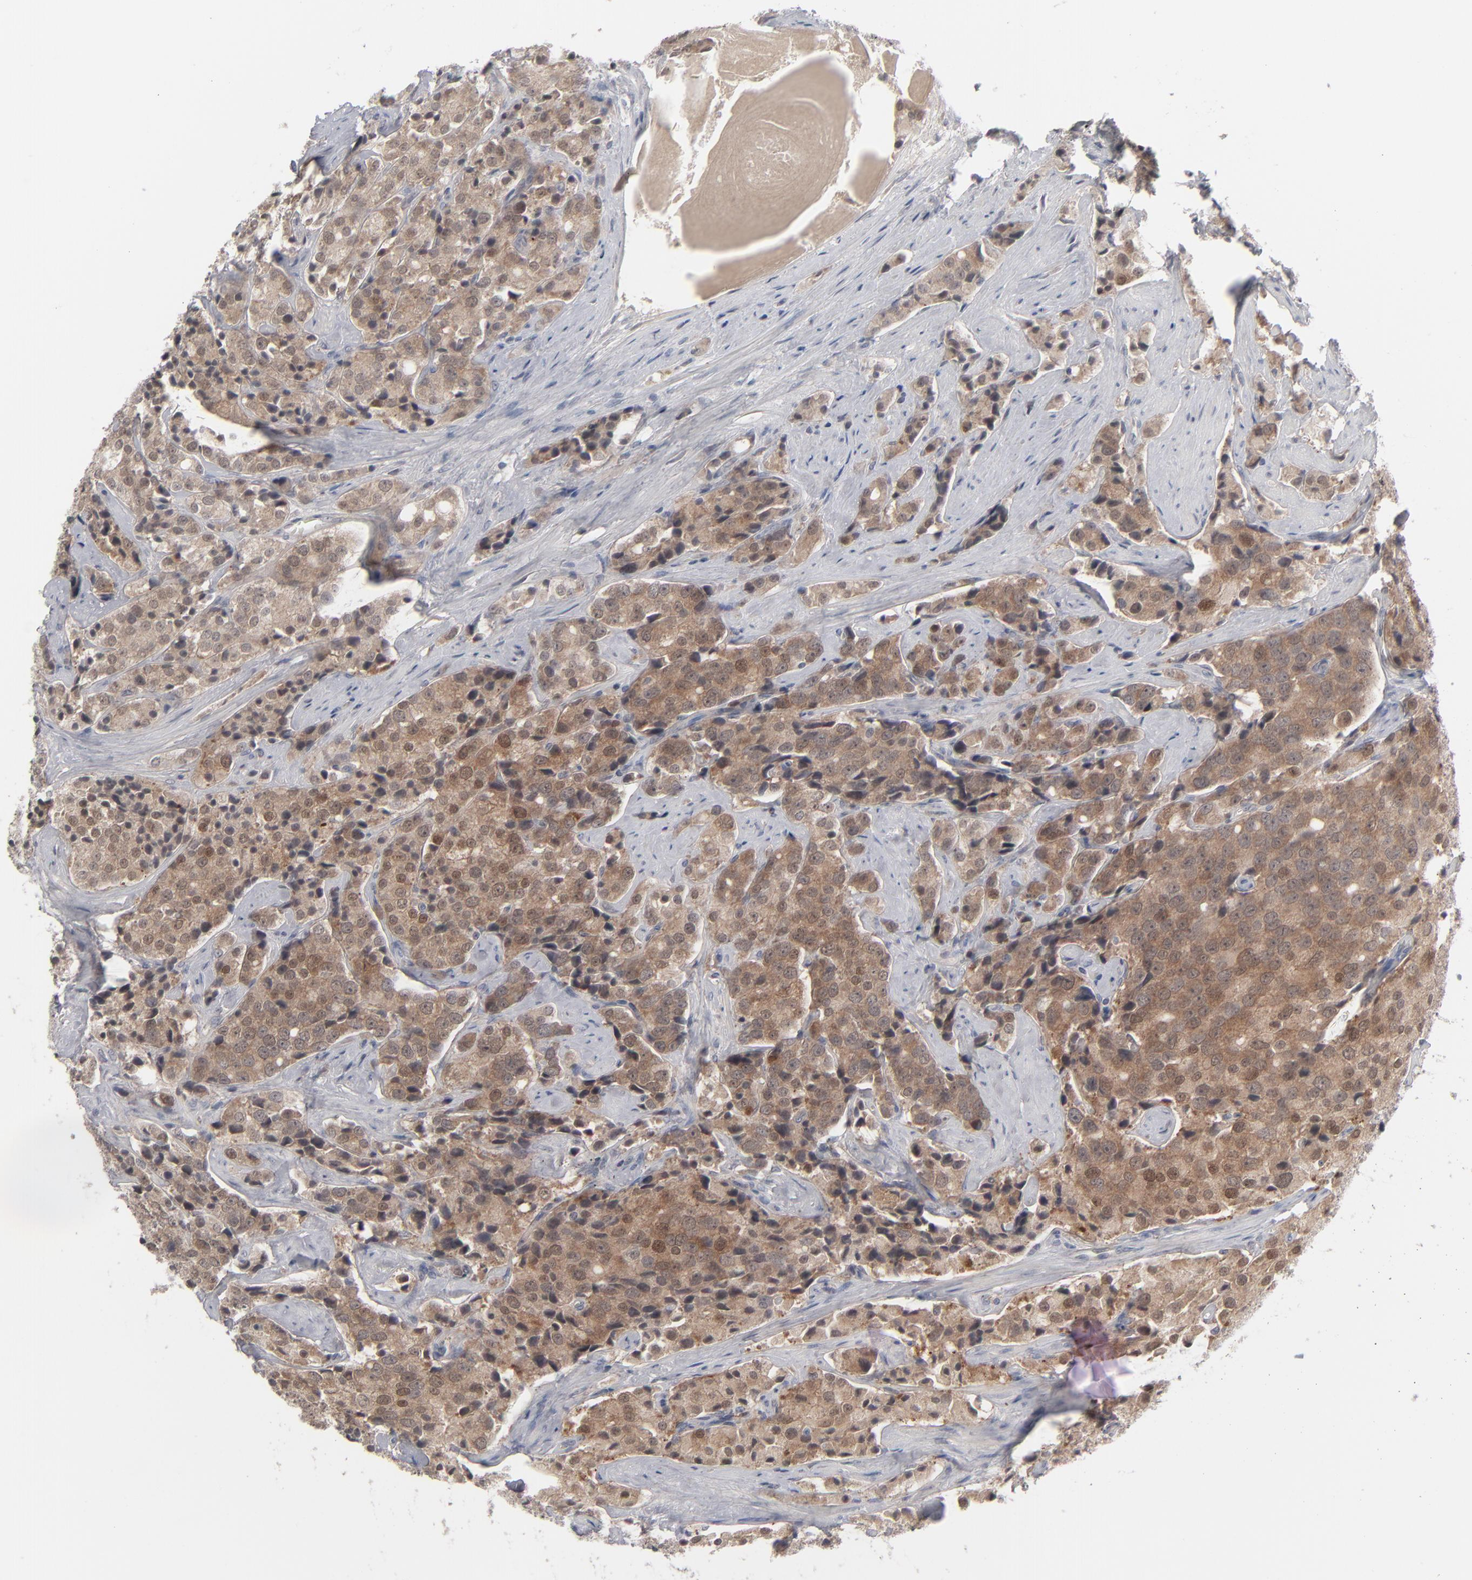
{"staining": {"intensity": "moderate", "quantity": ">75%", "location": "cytoplasmic/membranous"}, "tissue": "prostate cancer", "cell_type": "Tumor cells", "image_type": "cancer", "snomed": [{"axis": "morphology", "description": "Adenocarcinoma, Medium grade"}, {"axis": "topography", "description": "Prostate"}], "caption": "An image of prostate cancer (medium-grade adenocarcinoma) stained for a protein reveals moderate cytoplasmic/membranous brown staining in tumor cells.", "gene": "POF1B", "patient": {"sex": "male", "age": 70}}